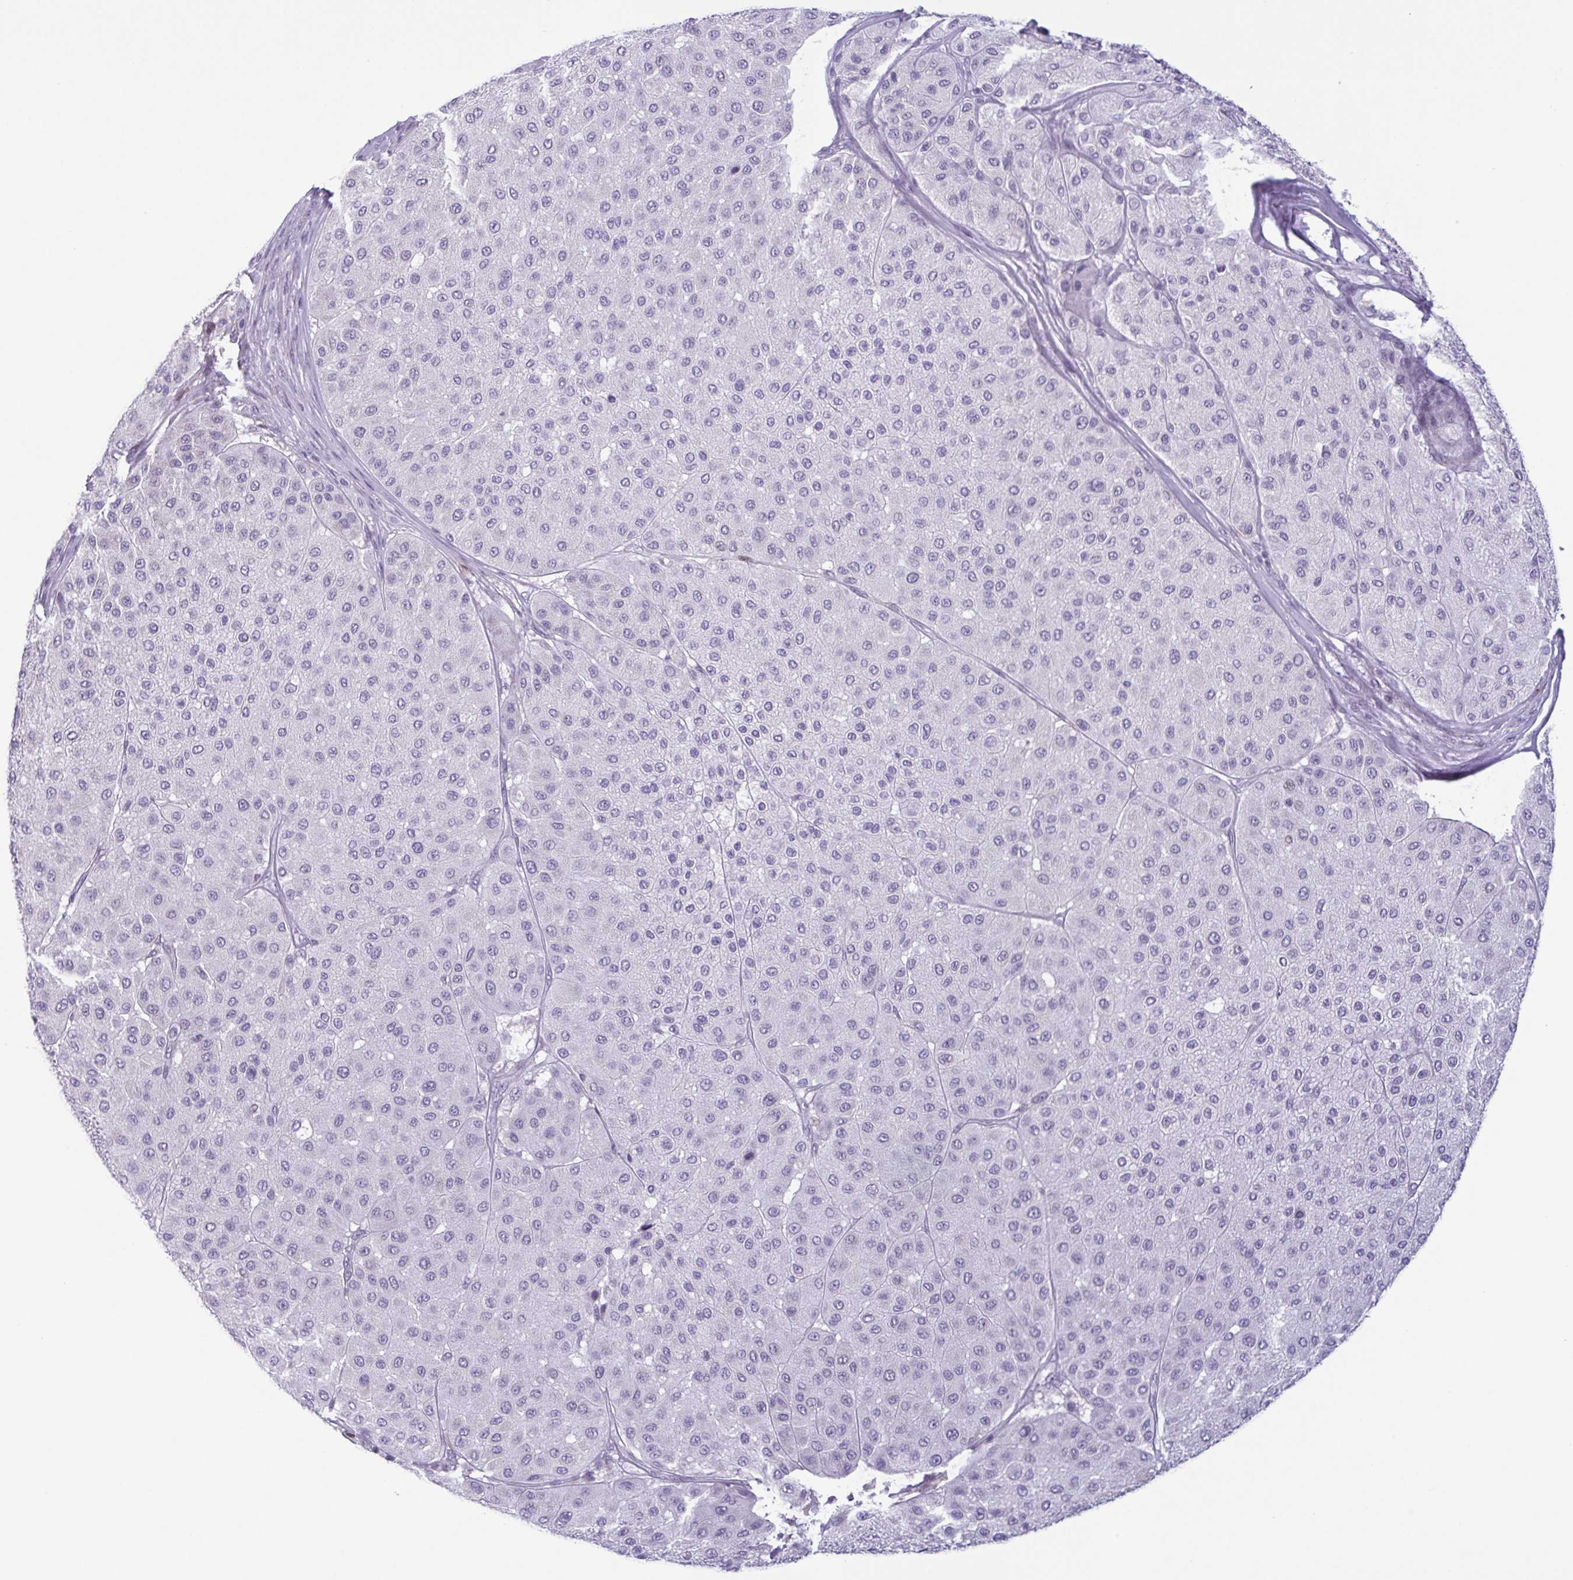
{"staining": {"intensity": "negative", "quantity": "none", "location": "none"}, "tissue": "melanoma", "cell_type": "Tumor cells", "image_type": "cancer", "snomed": [{"axis": "morphology", "description": "Malignant melanoma, Metastatic site"}, {"axis": "topography", "description": "Smooth muscle"}], "caption": "DAB immunohistochemical staining of human melanoma reveals no significant expression in tumor cells. The staining is performed using DAB brown chromogen with nuclei counter-stained in using hematoxylin.", "gene": "IRF1", "patient": {"sex": "male", "age": 41}}